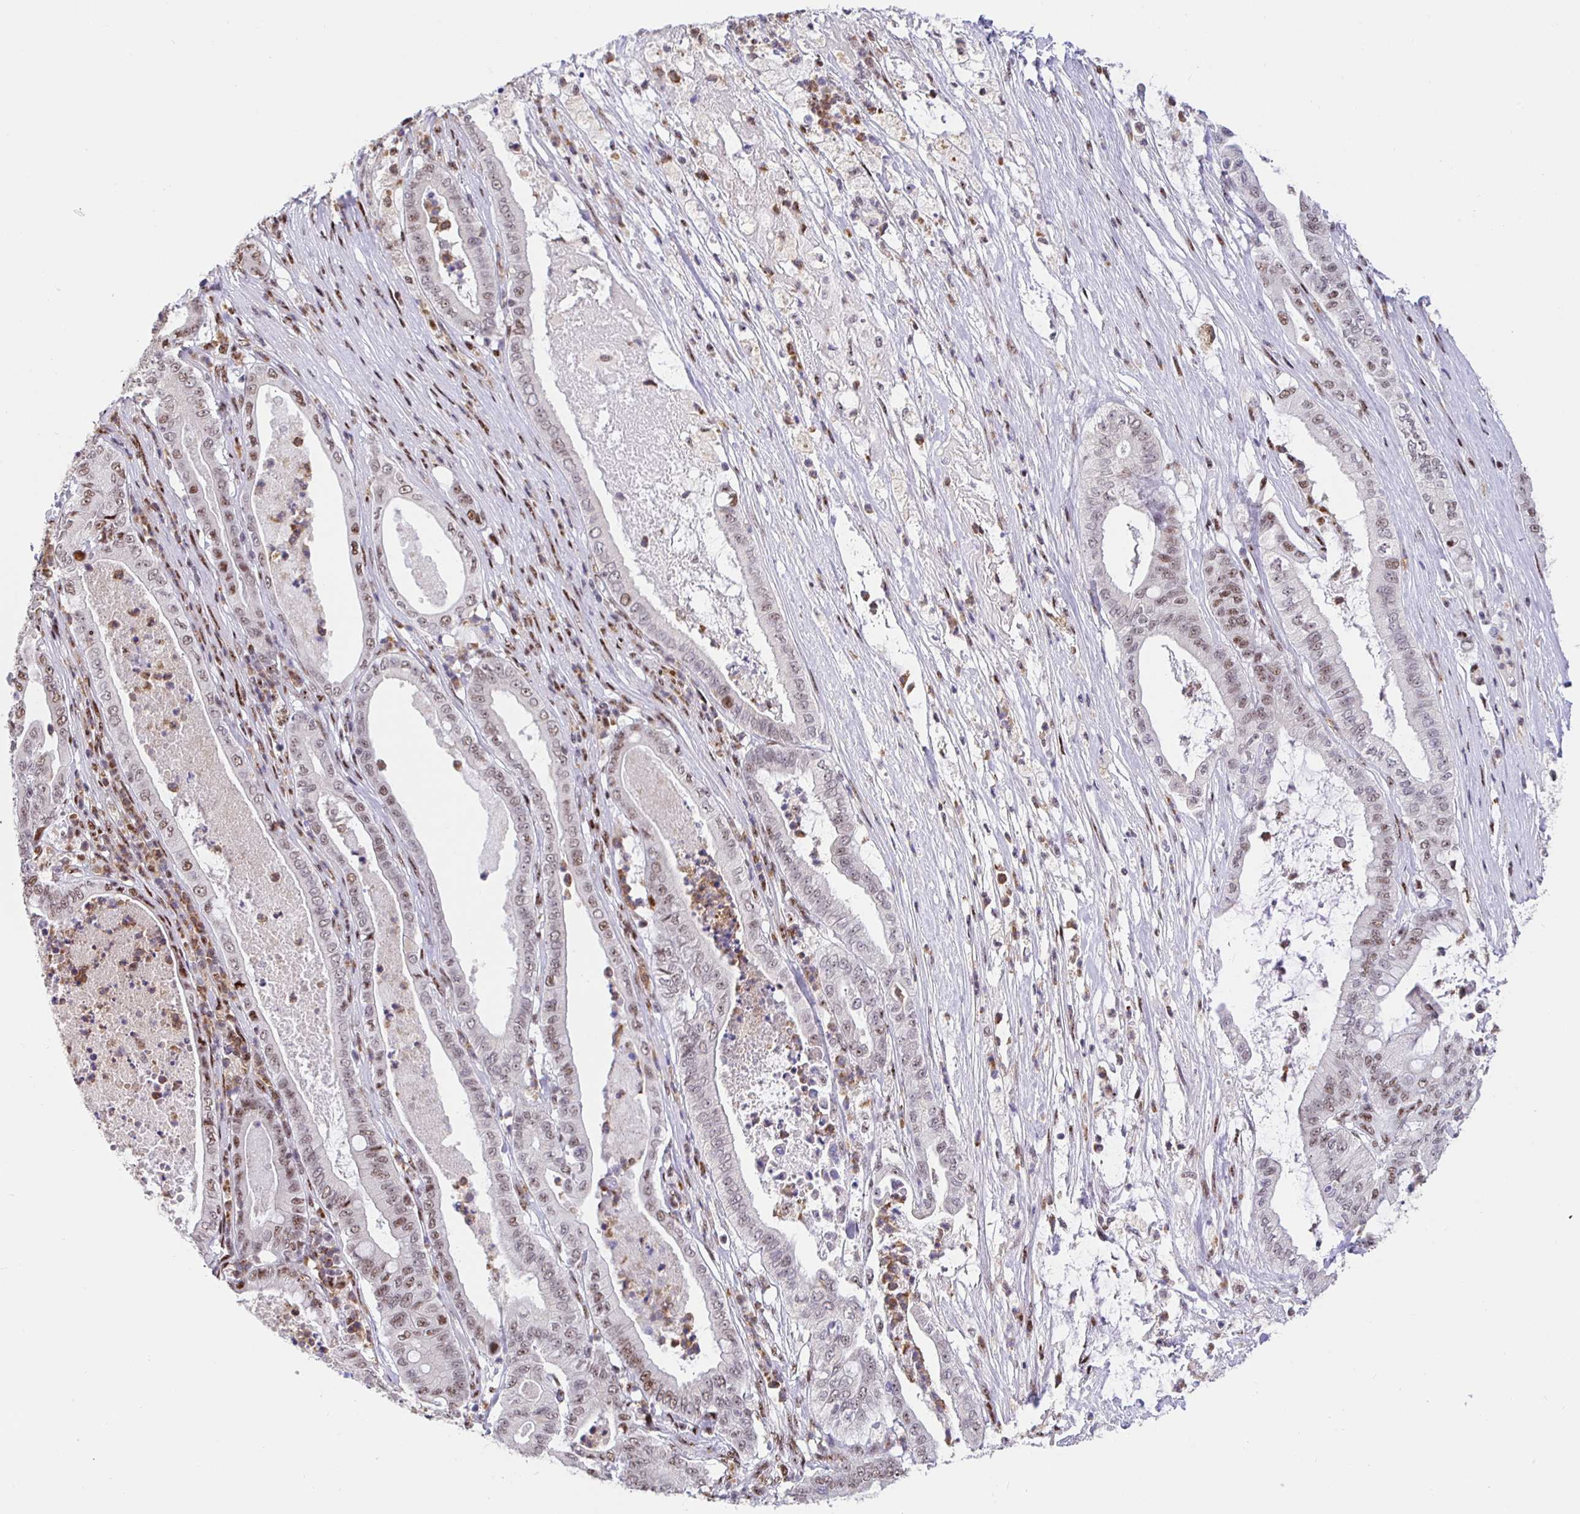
{"staining": {"intensity": "weak", "quantity": "25%-75%", "location": "nuclear"}, "tissue": "pancreatic cancer", "cell_type": "Tumor cells", "image_type": "cancer", "snomed": [{"axis": "morphology", "description": "Adenocarcinoma, NOS"}, {"axis": "topography", "description": "Pancreas"}], "caption": "An immunohistochemistry (IHC) image of tumor tissue is shown. Protein staining in brown shows weak nuclear positivity in pancreatic cancer within tumor cells. Nuclei are stained in blue.", "gene": "SETD5", "patient": {"sex": "male", "age": 71}}